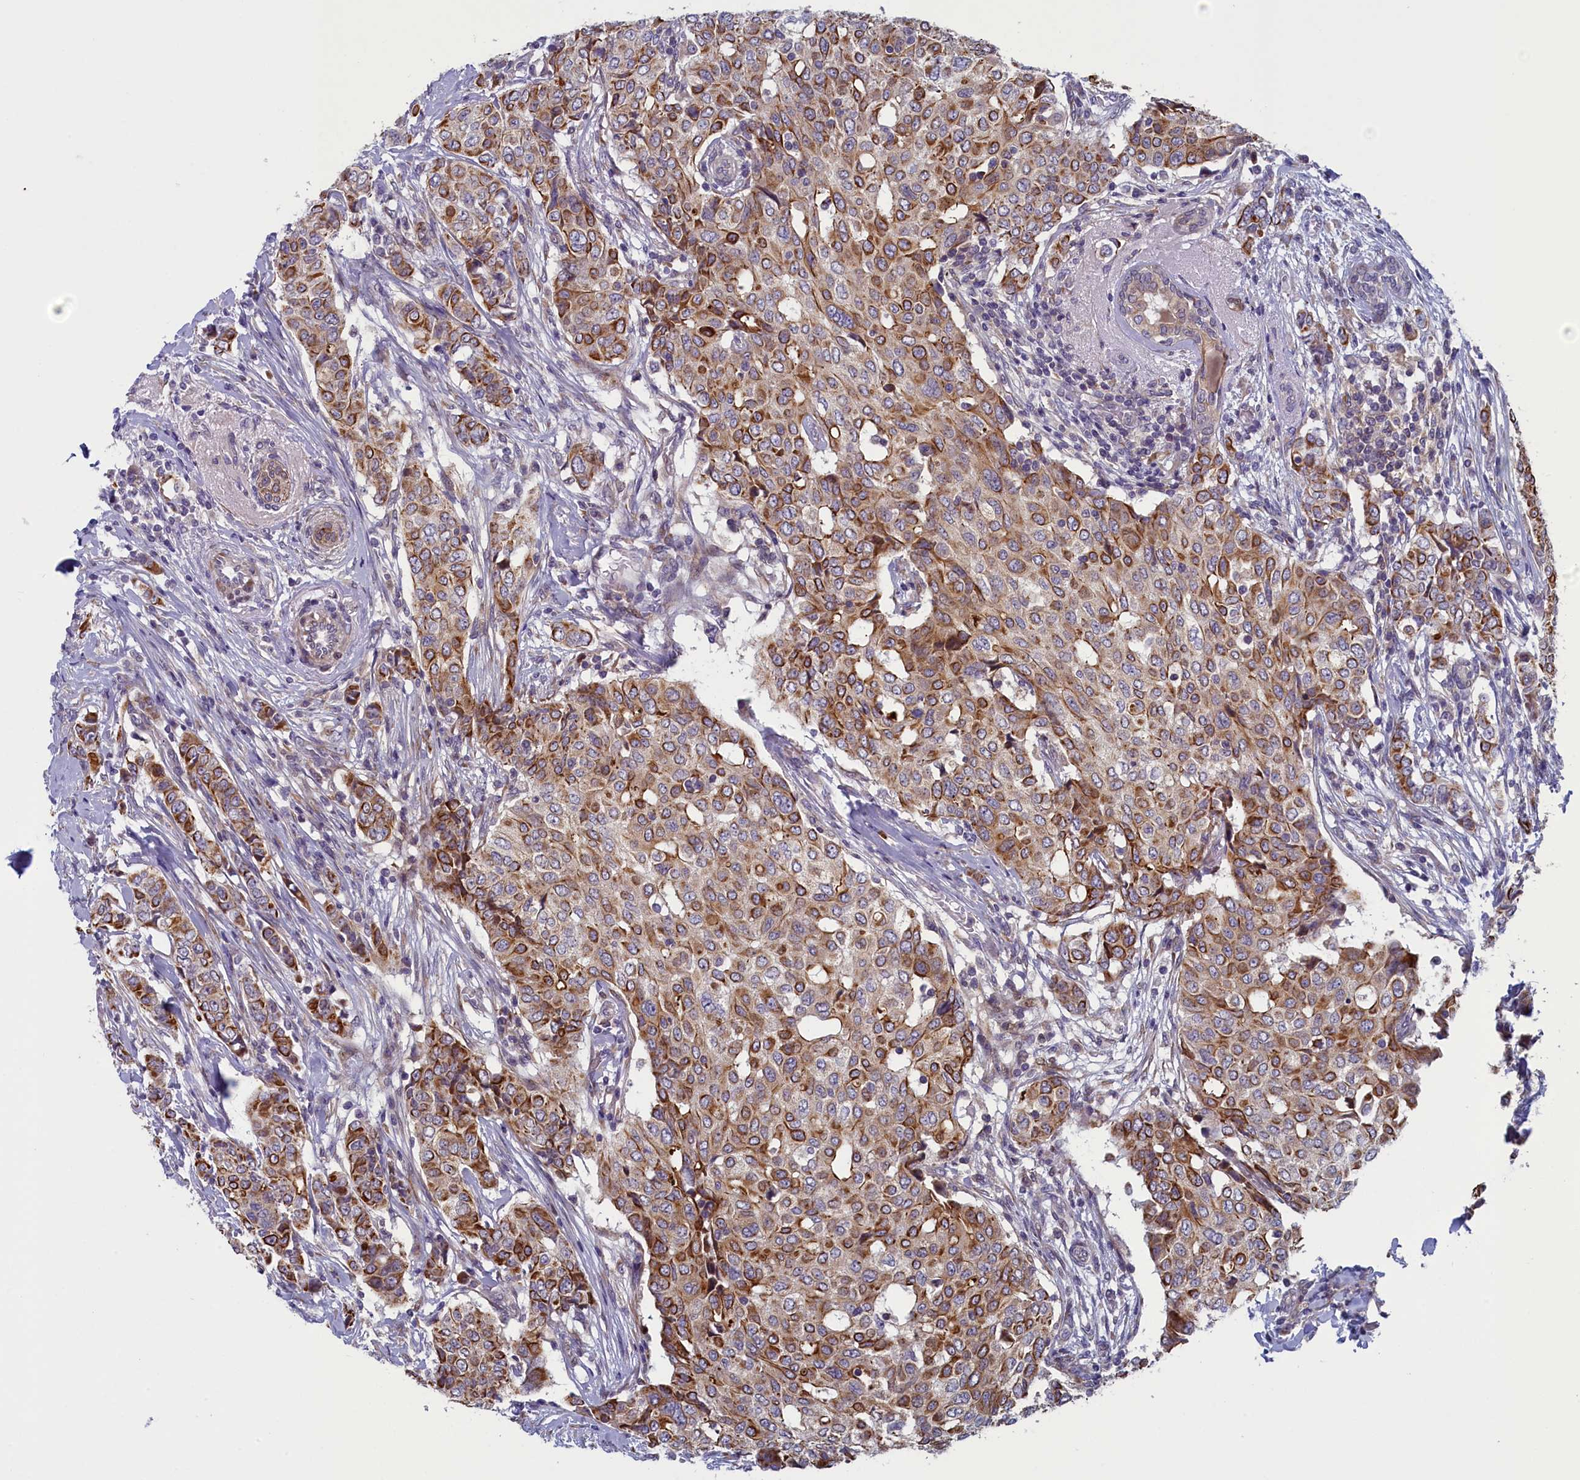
{"staining": {"intensity": "strong", "quantity": "25%-75%", "location": "cytoplasmic/membranous"}, "tissue": "breast cancer", "cell_type": "Tumor cells", "image_type": "cancer", "snomed": [{"axis": "morphology", "description": "Lobular carcinoma"}, {"axis": "topography", "description": "Breast"}], "caption": "Protein expression analysis of human lobular carcinoma (breast) reveals strong cytoplasmic/membranous expression in approximately 25%-75% of tumor cells. (IHC, brightfield microscopy, high magnification).", "gene": "ANKRD39", "patient": {"sex": "female", "age": 51}}